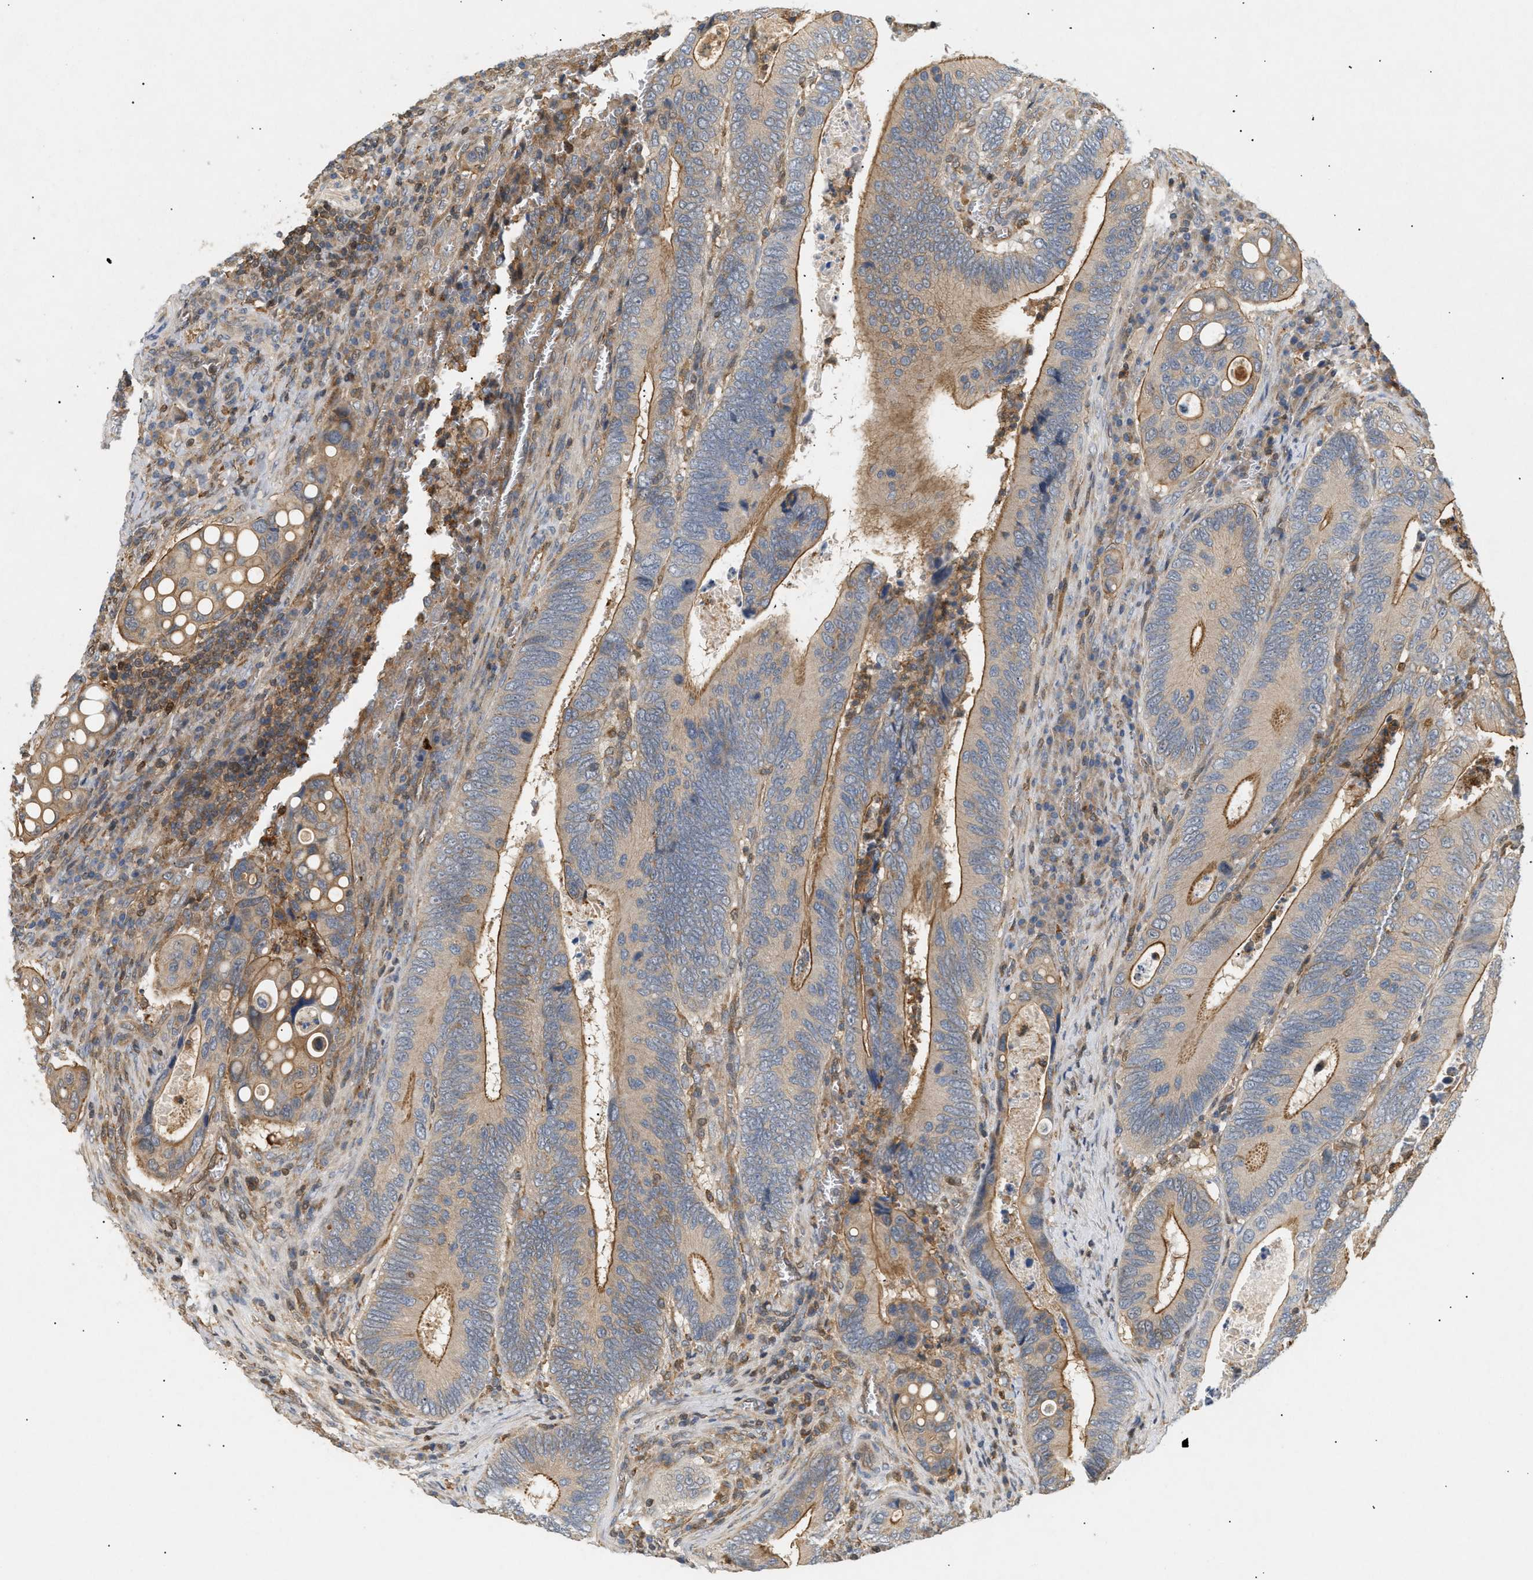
{"staining": {"intensity": "moderate", "quantity": "25%-75%", "location": "cytoplasmic/membranous"}, "tissue": "colorectal cancer", "cell_type": "Tumor cells", "image_type": "cancer", "snomed": [{"axis": "morphology", "description": "Inflammation, NOS"}, {"axis": "morphology", "description": "Adenocarcinoma, NOS"}, {"axis": "topography", "description": "Colon"}], "caption": "Adenocarcinoma (colorectal) stained with immunohistochemistry demonstrates moderate cytoplasmic/membranous staining in approximately 25%-75% of tumor cells.", "gene": "FARS2", "patient": {"sex": "male", "age": 72}}